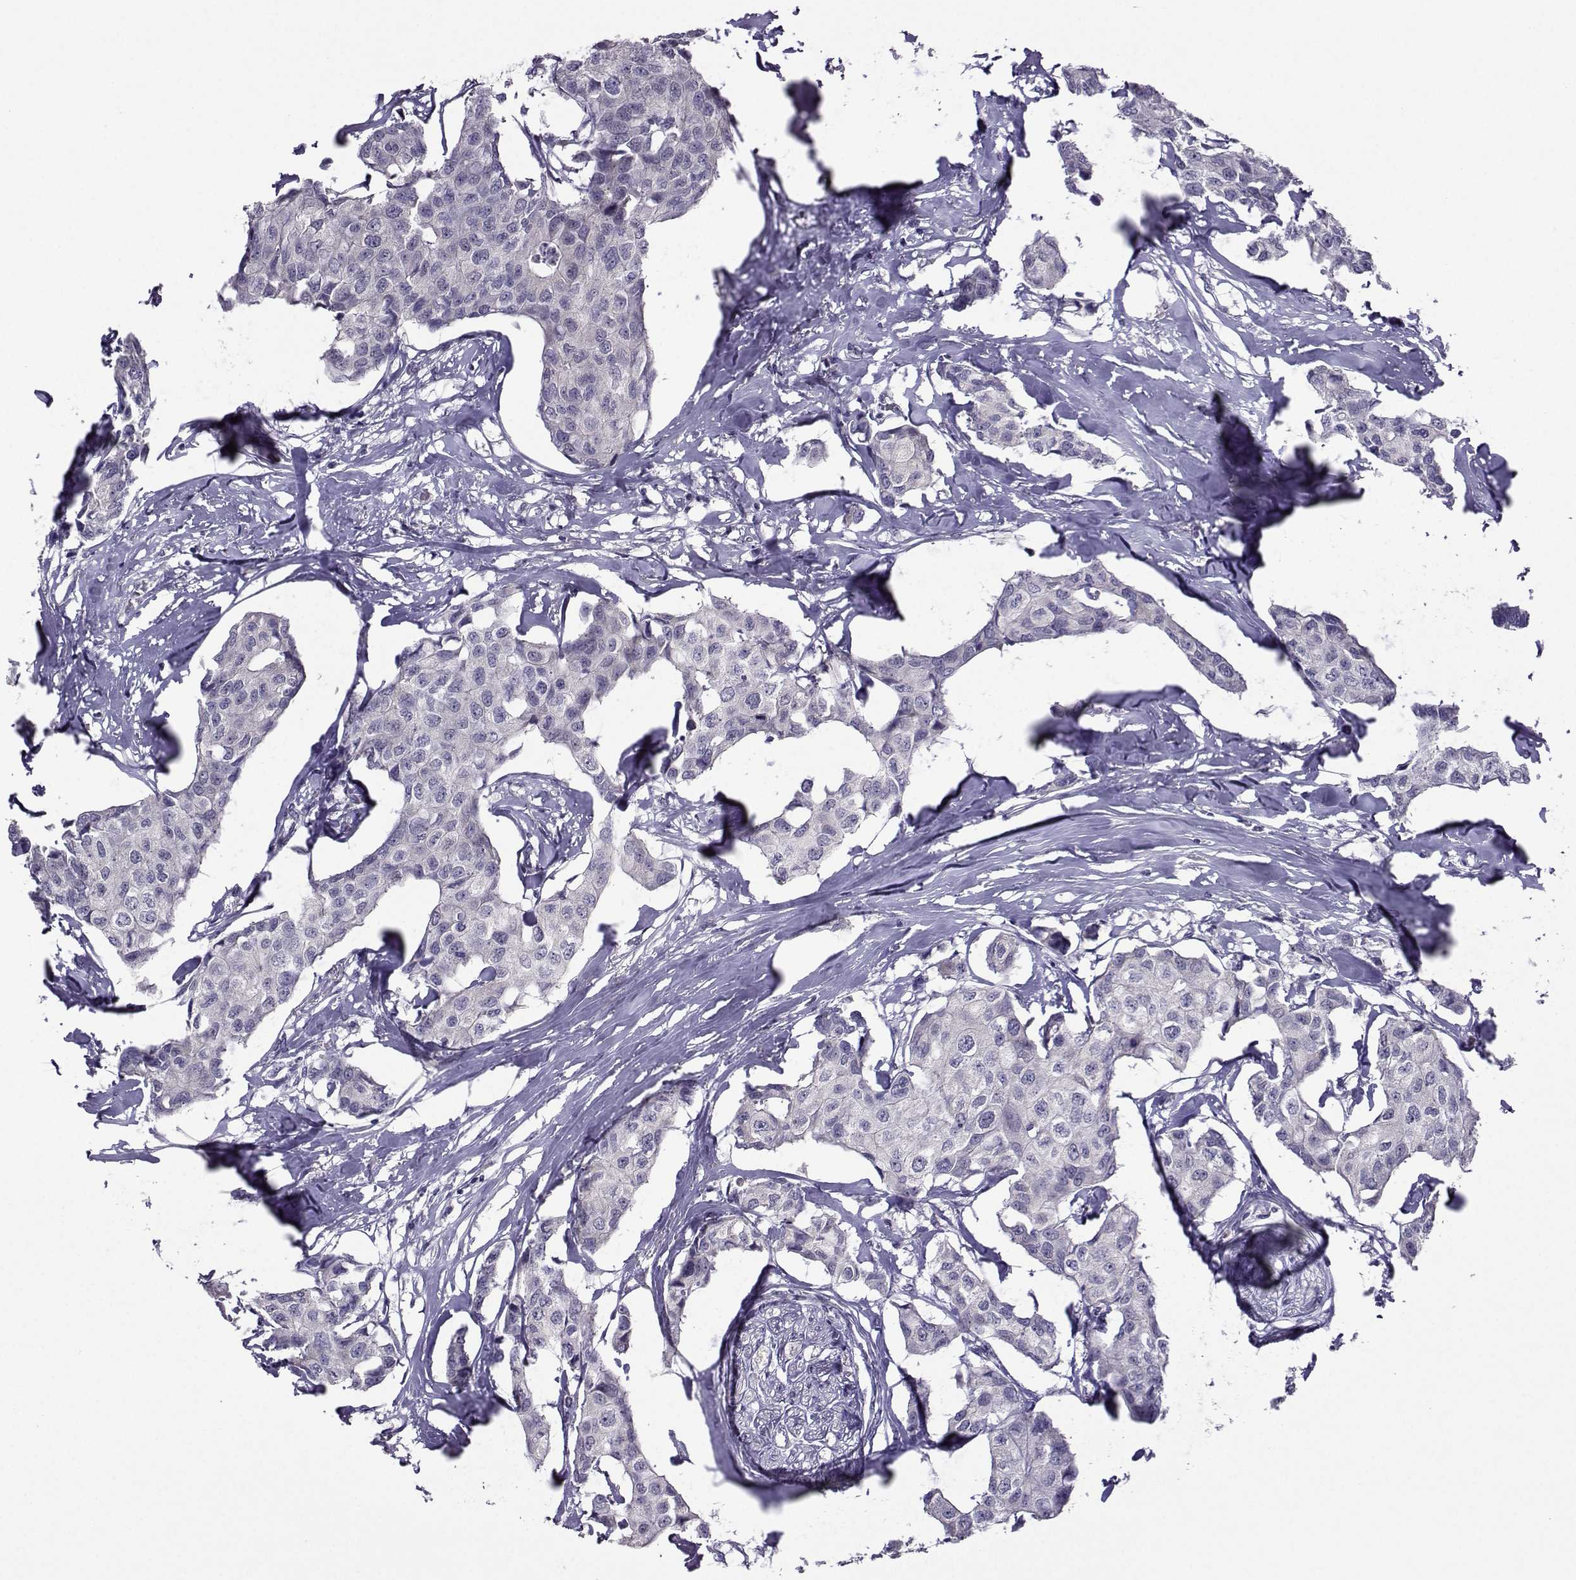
{"staining": {"intensity": "negative", "quantity": "none", "location": "none"}, "tissue": "breast cancer", "cell_type": "Tumor cells", "image_type": "cancer", "snomed": [{"axis": "morphology", "description": "Duct carcinoma"}, {"axis": "topography", "description": "Breast"}], "caption": "IHC of breast infiltrating ductal carcinoma demonstrates no expression in tumor cells. The staining was performed using DAB to visualize the protein expression in brown, while the nuclei were stained in blue with hematoxylin (Magnification: 20x).", "gene": "DDX20", "patient": {"sex": "female", "age": 80}}